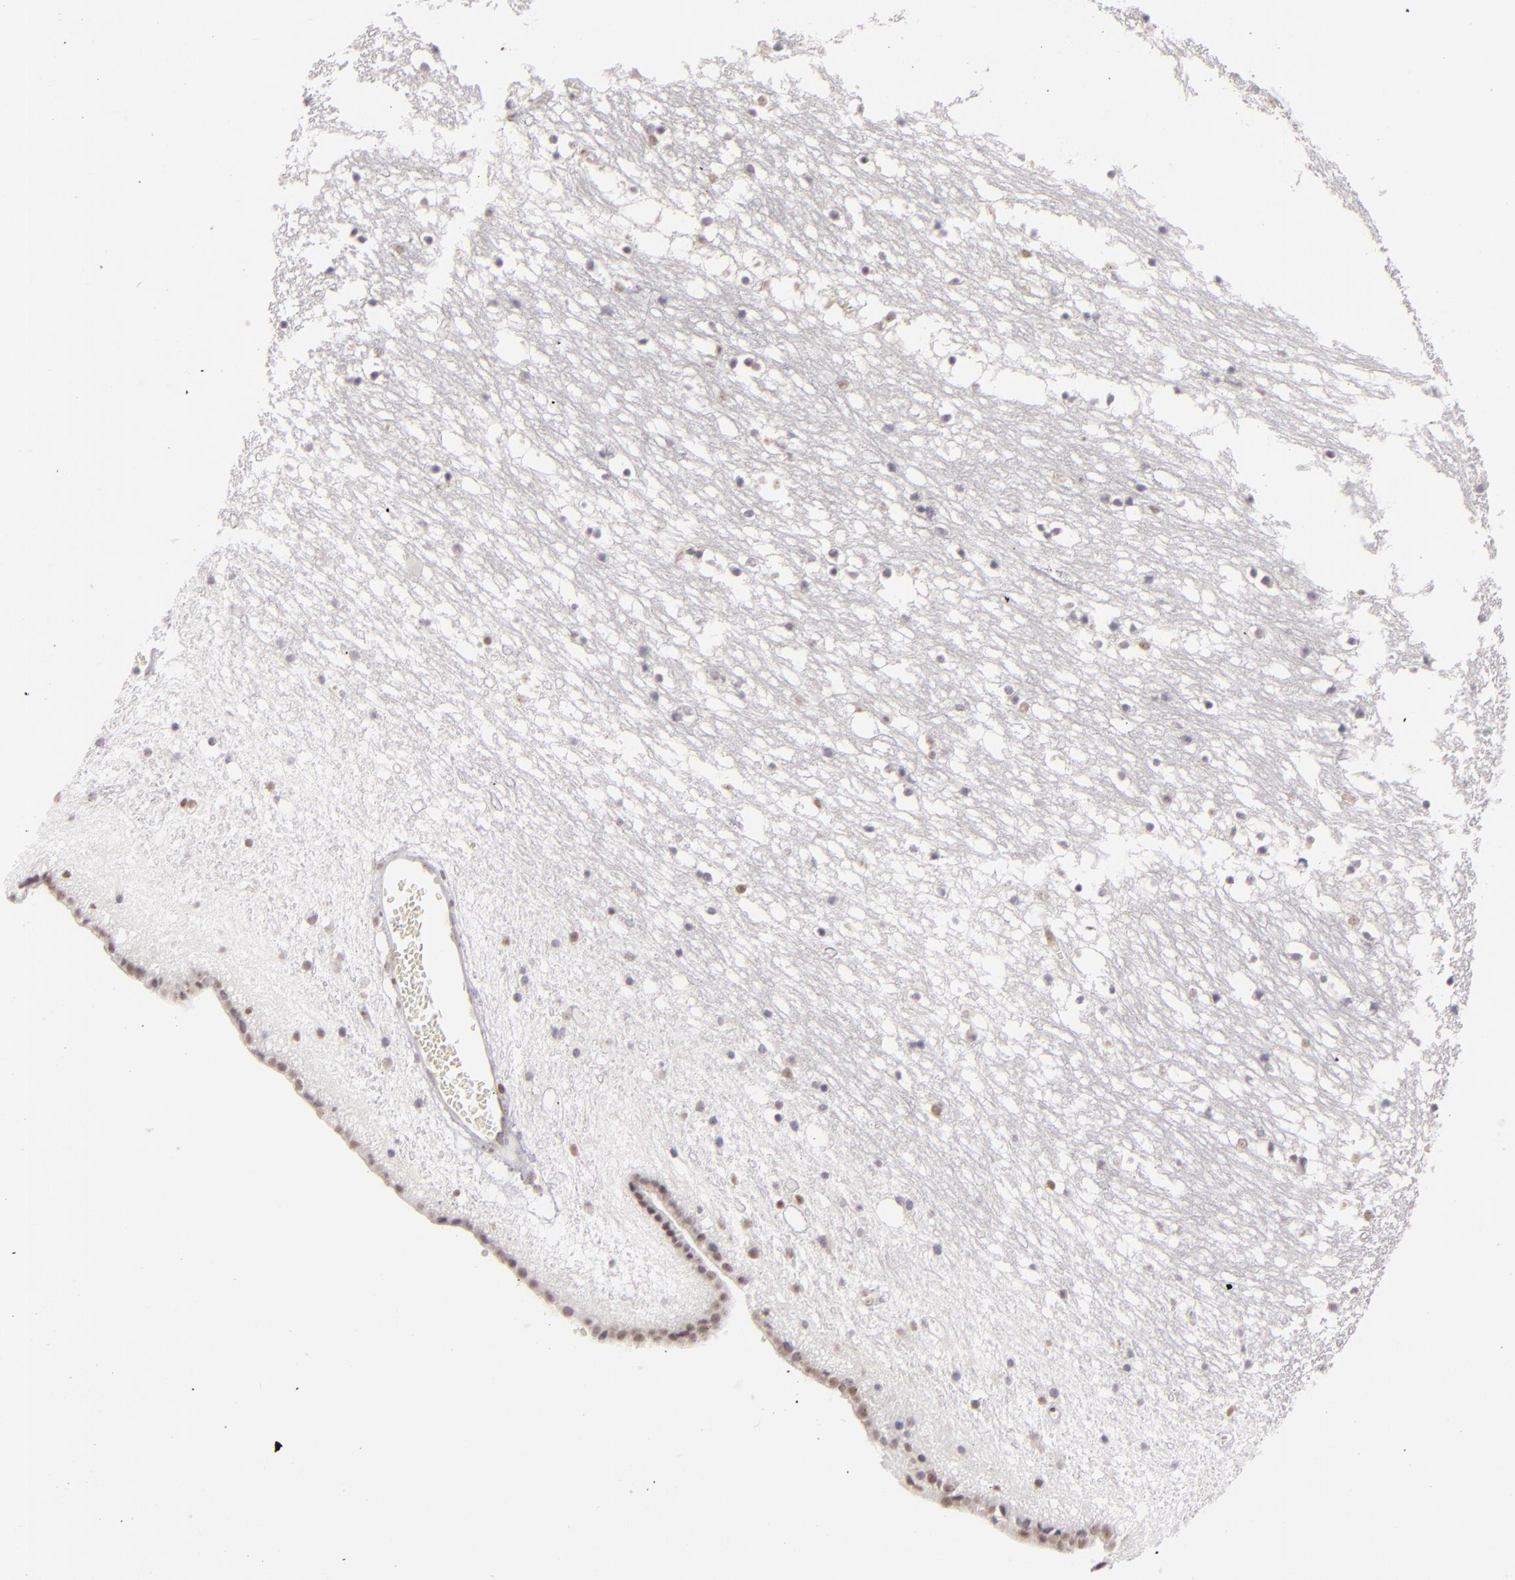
{"staining": {"intensity": "weak", "quantity": "<25%", "location": "nuclear"}, "tissue": "caudate", "cell_type": "Glial cells", "image_type": "normal", "snomed": [{"axis": "morphology", "description": "Normal tissue, NOS"}, {"axis": "topography", "description": "Lateral ventricle wall"}], "caption": "Immunohistochemistry histopathology image of benign caudate: caudate stained with DAB reveals no significant protein expression in glial cells. Brightfield microscopy of IHC stained with DAB (brown) and hematoxylin (blue), captured at high magnification.", "gene": "DAXX", "patient": {"sex": "male", "age": 45}}